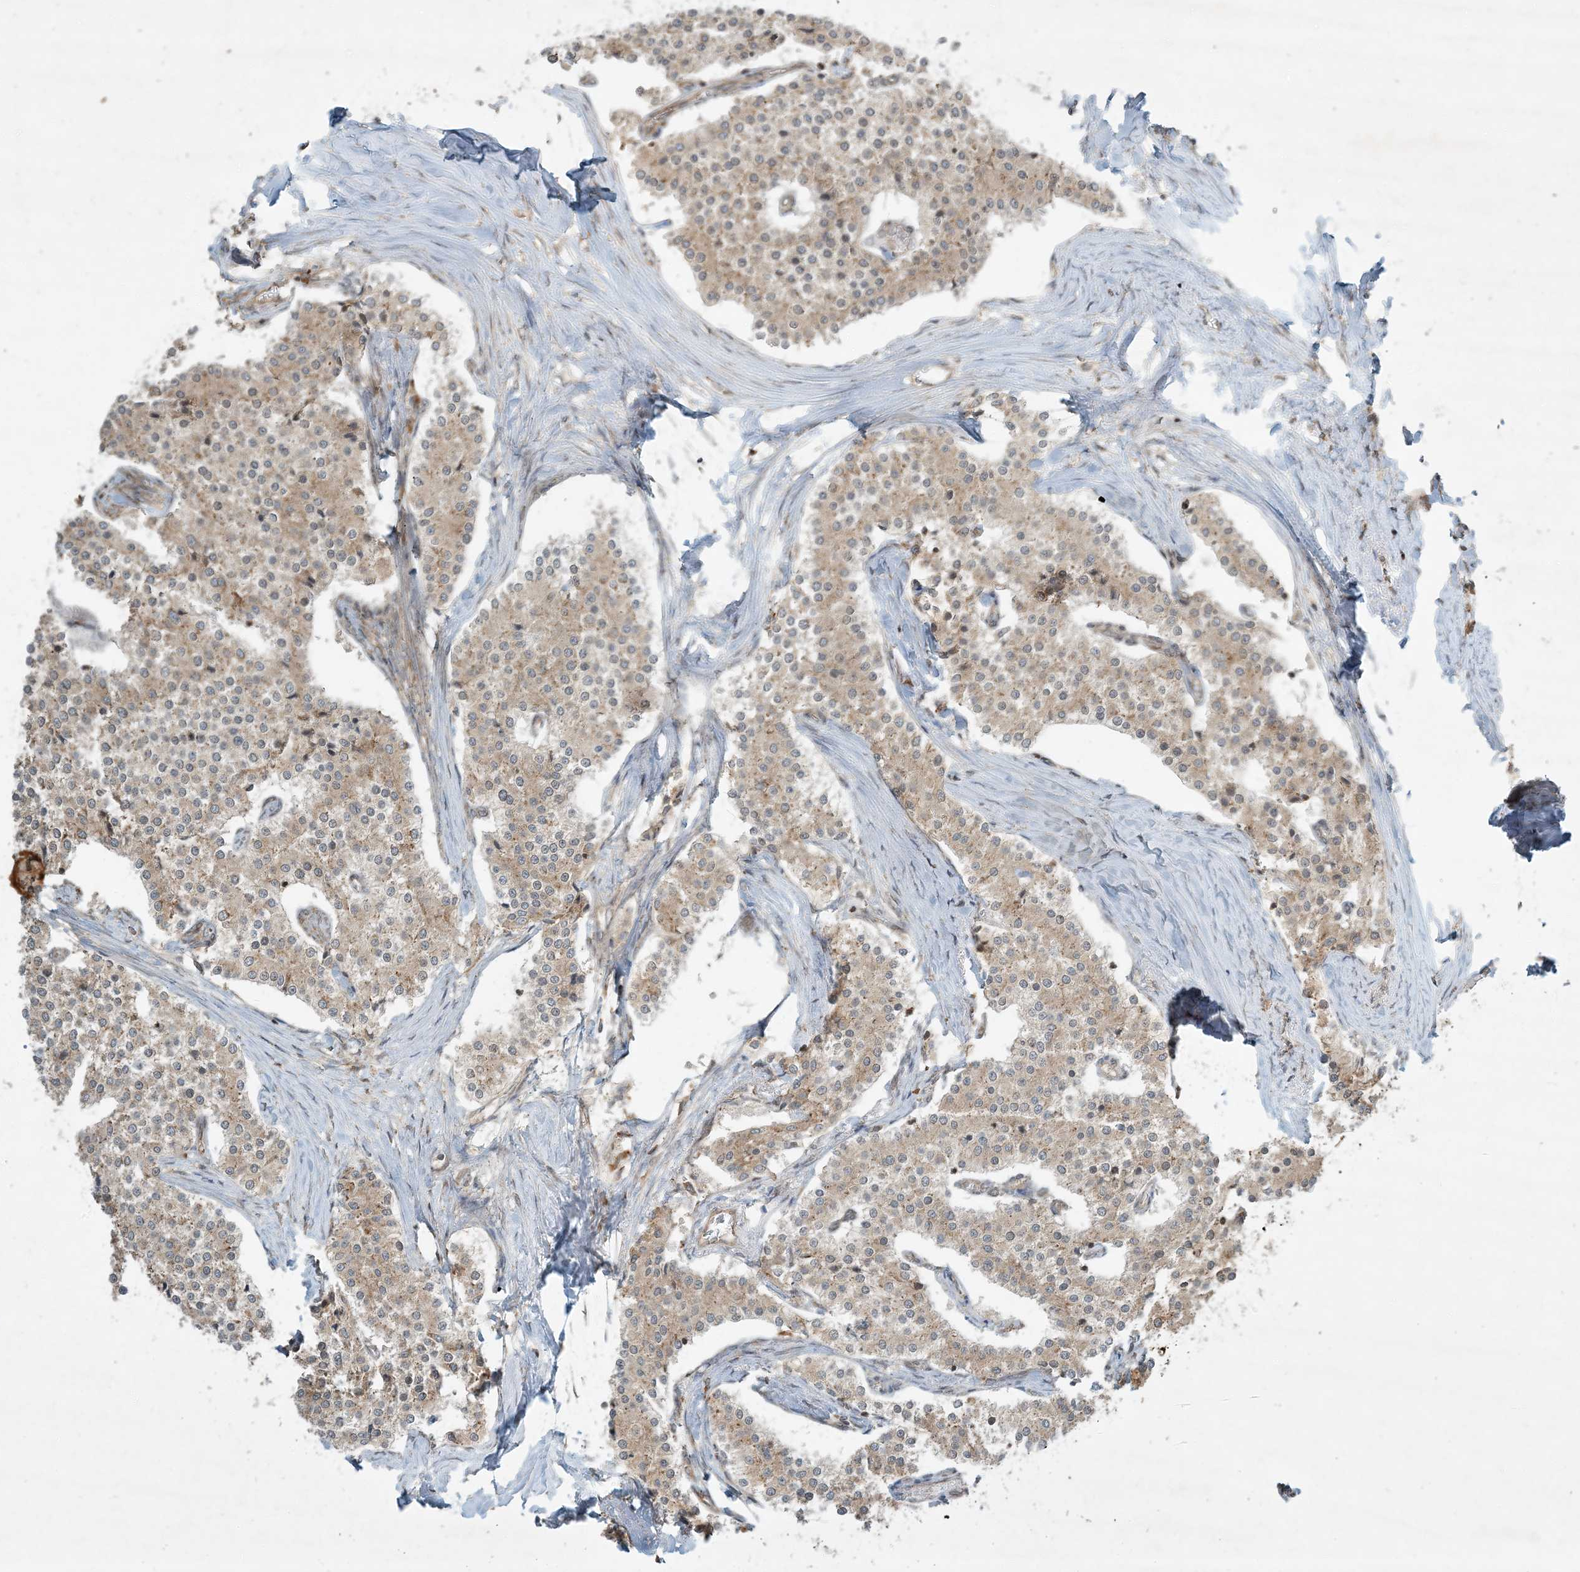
{"staining": {"intensity": "weak", "quantity": "25%-75%", "location": "cytoplasmic/membranous"}, "tissue": "carcinoid", "cell_type": "Tumor cells", "image_type": "cancer", "snomed": [{"axis": "morphology", "description": "Carcinoid, malignant, NOS"}, {"axis": "topography", "description": "Colon"}], "caption": "This image demonstrates IHC staining of human malignant carcinoid, with low weak cytoplasmic/membranous expression in approximately 25%-75% of tumor cells.", "gene": "COMMD8", "patient": {"sex": "female", "age": 52}}